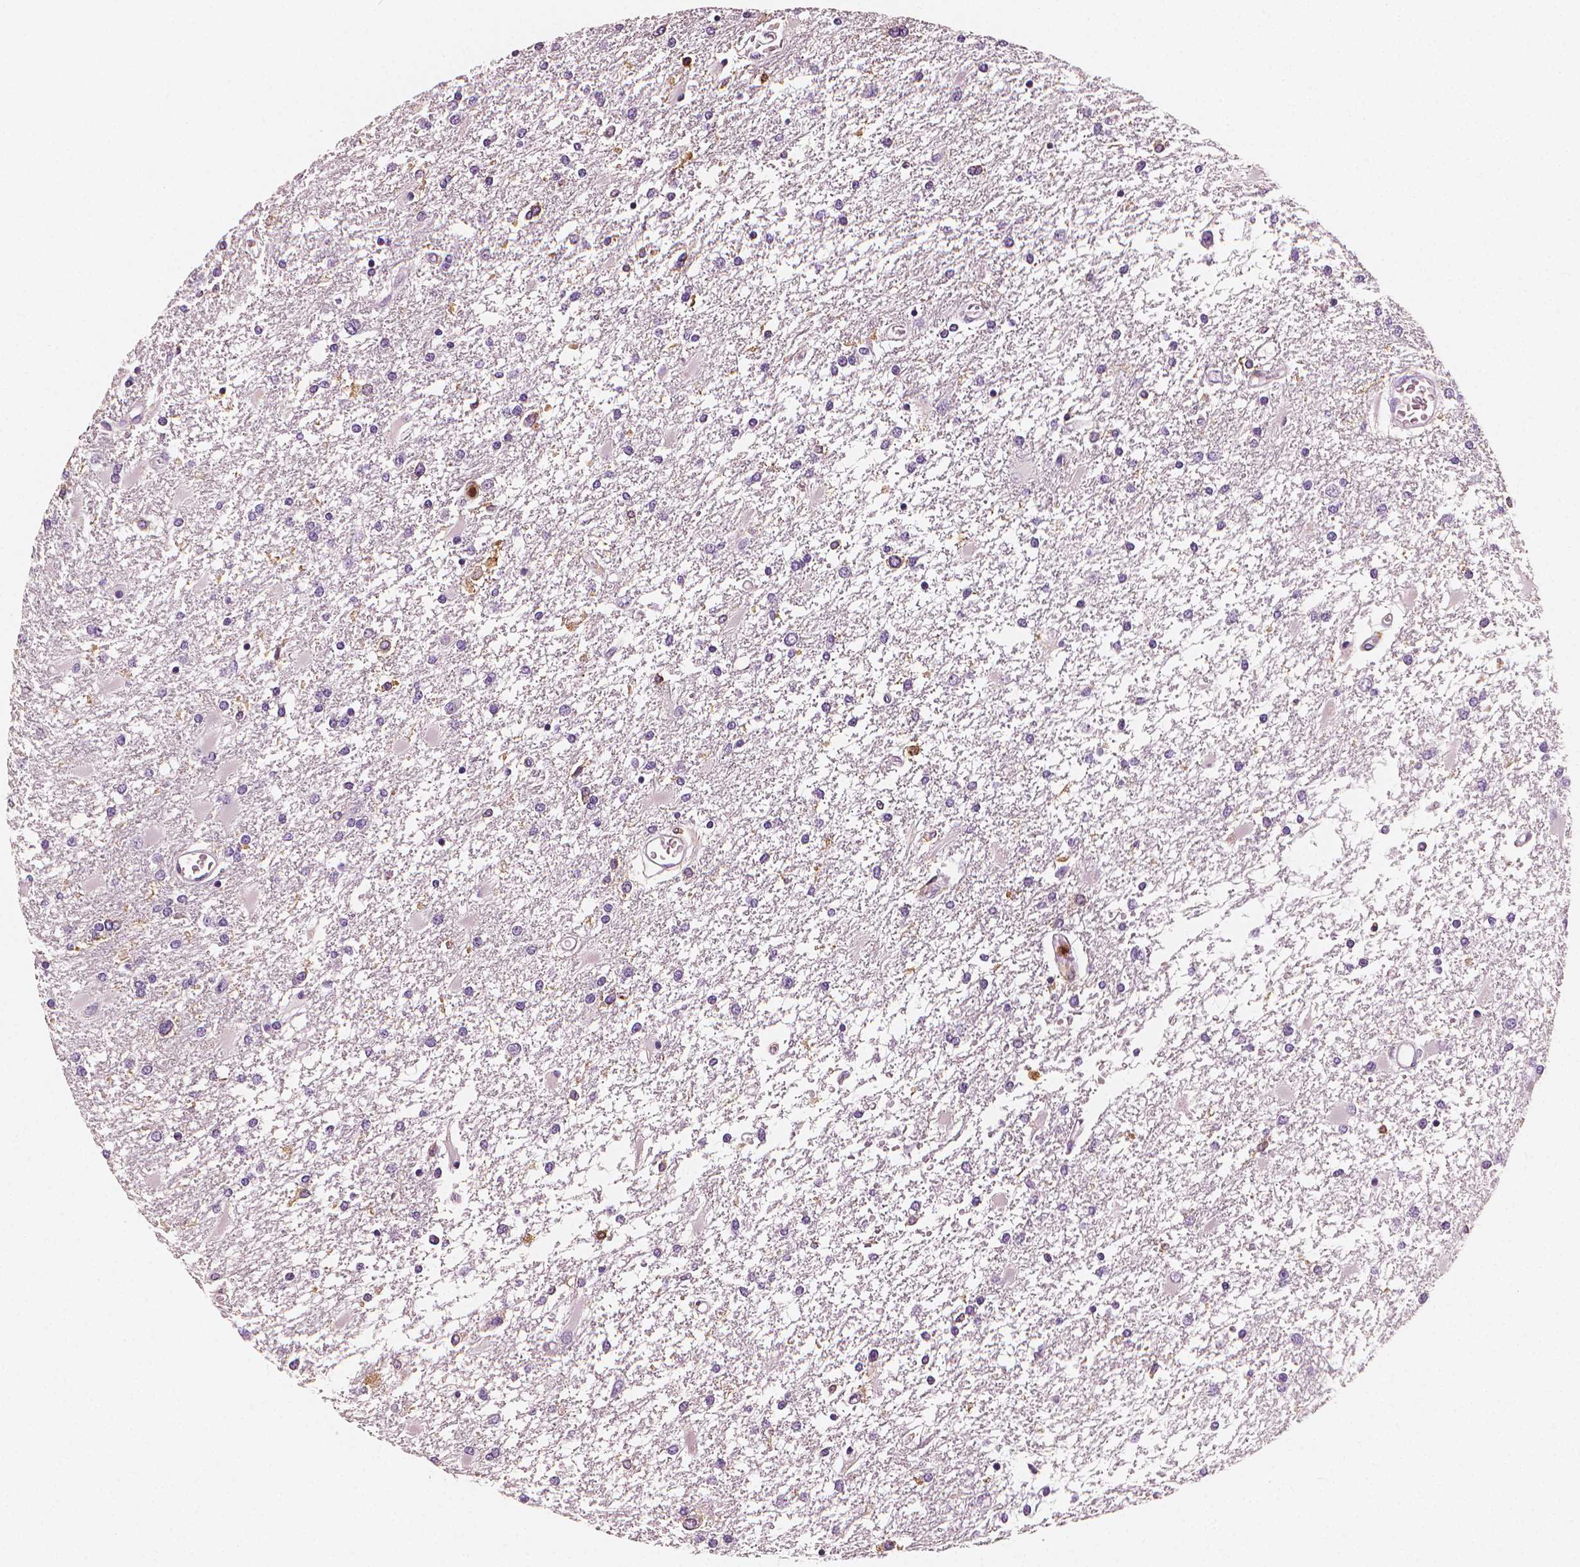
{"staining": {"intensity": "negative", "quantity": "none", "location": "none"}, "tissue": "glioma", "cell_type": "Tumor cells", "image_type": "cancer", "snomed": [{"axis": "morphology", "description": "Glioma, malignant, High grade"}, {"axis": "topography", "description": "Cerebral cortex"}], "caption": "Immunohistochemistry micrograph of neoplastic tissue: glioma stained with DAB (3,3'-diaminobenzidine) shows no significant protein staining in tumor cells.", "gene": "PTPRC", "patient": {"sex": "male", "age": 79}}